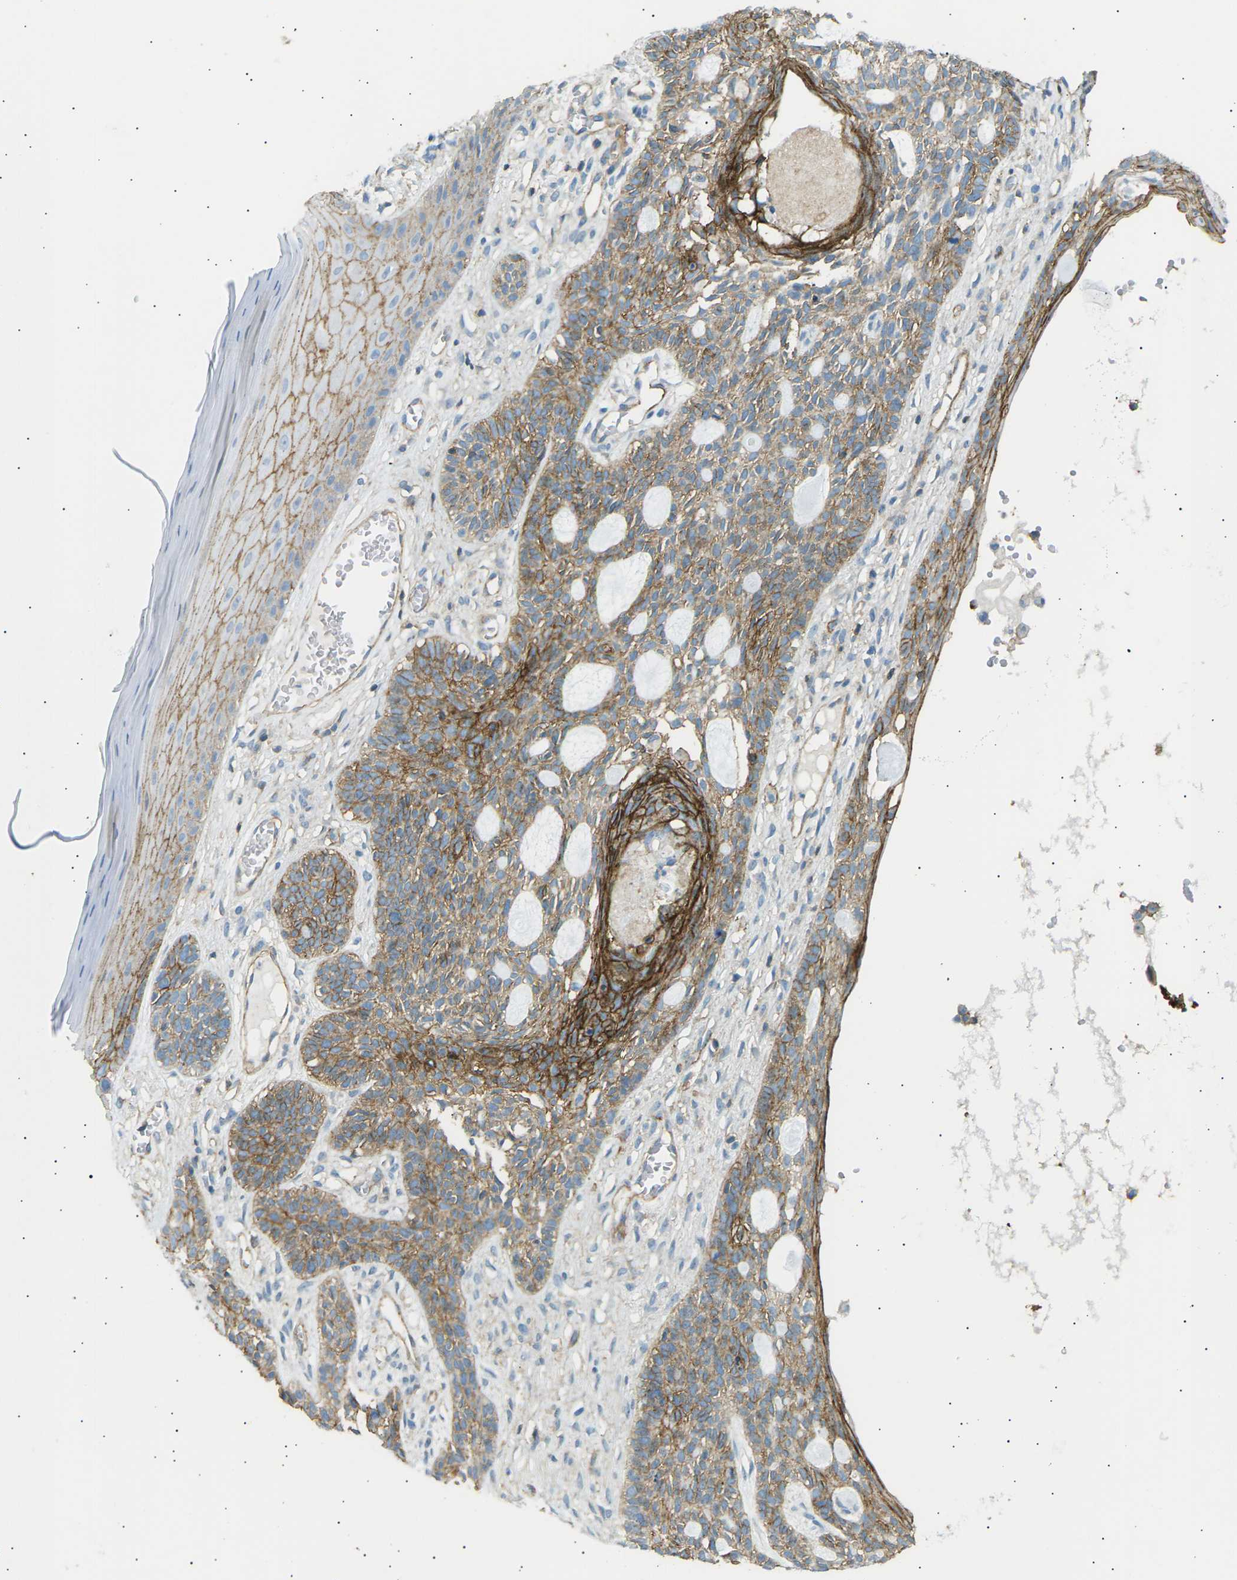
{"staining": {"intensity": "moderate", "quantity": ">75%", "location": "cytoplasmic/membranous"}, "tissue": "skin cancer", "cell_type": "Tumor cells", "image_type": "cancer", "snomed": [{"axis": "morphology", "description": "Basal cell carcinoma"}, {"axis": "topography", "description": "Skin"}], "caption": "The photomicrograph demonstrates immunohistochemical staining of skin cancer (basal cell carcinoma). There is moderate cytoplasmic/membranous staining is appreciated in approximately >75% of tumor cells. (DAB IHC, brown staining for protein, blue staining for nuclei).", "gene": "ATP2B4", "patient": {"sex": "male", "age": 67}}